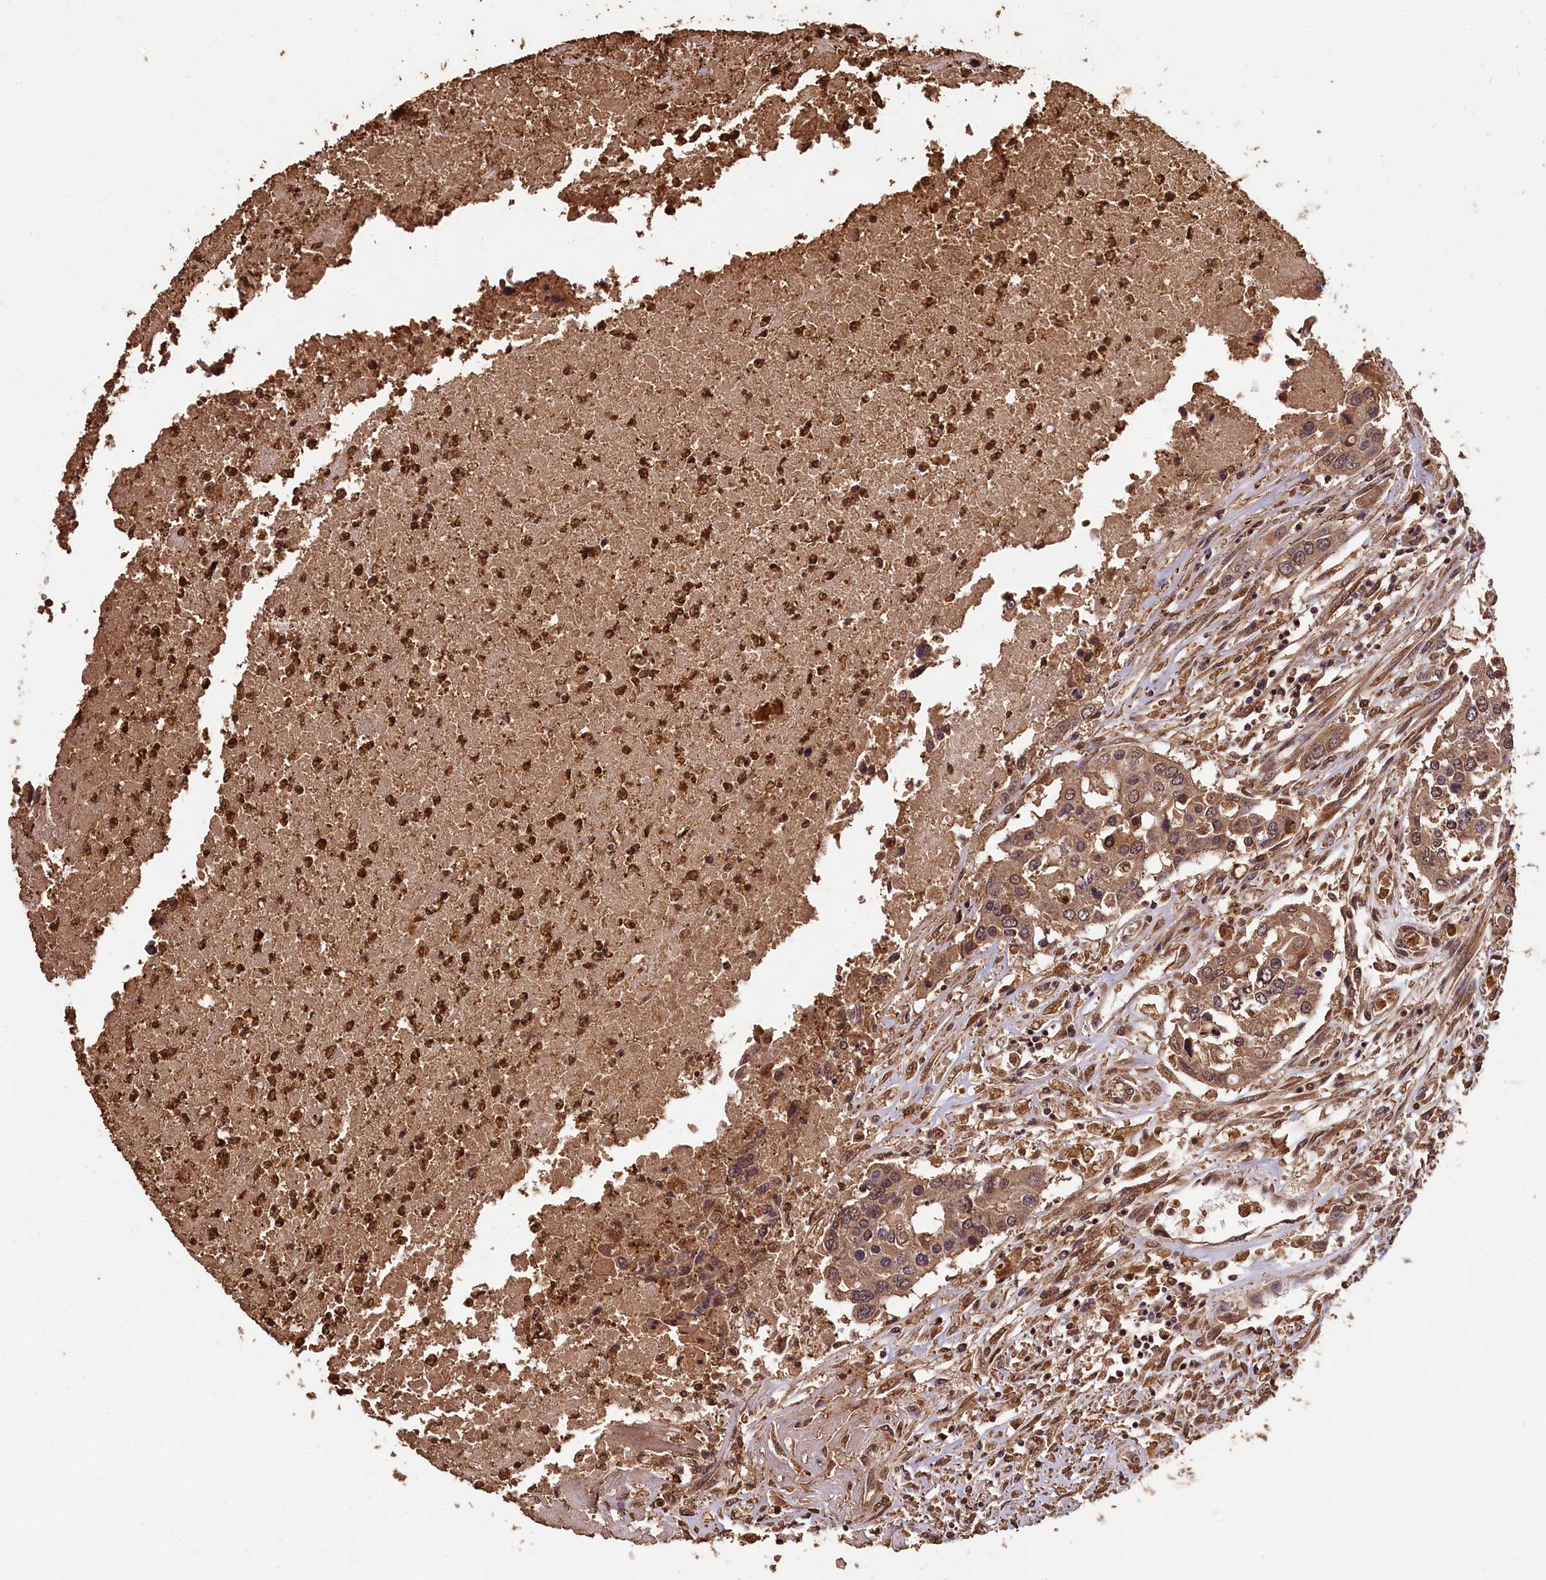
{"staining": {"intensity": "moderate", "quantity": ">75%", "location": "cytoplasmic/membranous,nuclear"}, "tissue": "colorectal cancer", "cell_type": "Tumor cells", "image_type": "cancer", "snomed": [{"axis": "morphology", "description": "Adenocarcinoma, NOS"}, {"axis": "topography", "description": "Colon"}], "caption": "Moderate cytoplasmic/membranous and nuclear positivity for a protein is identified in about >75% of tumor cells of colorectal adenocarcinoma using immunohistochemistry (IHC).", "gene": "CEP57L1", "patient": {"sex": "male", "age": 77}}